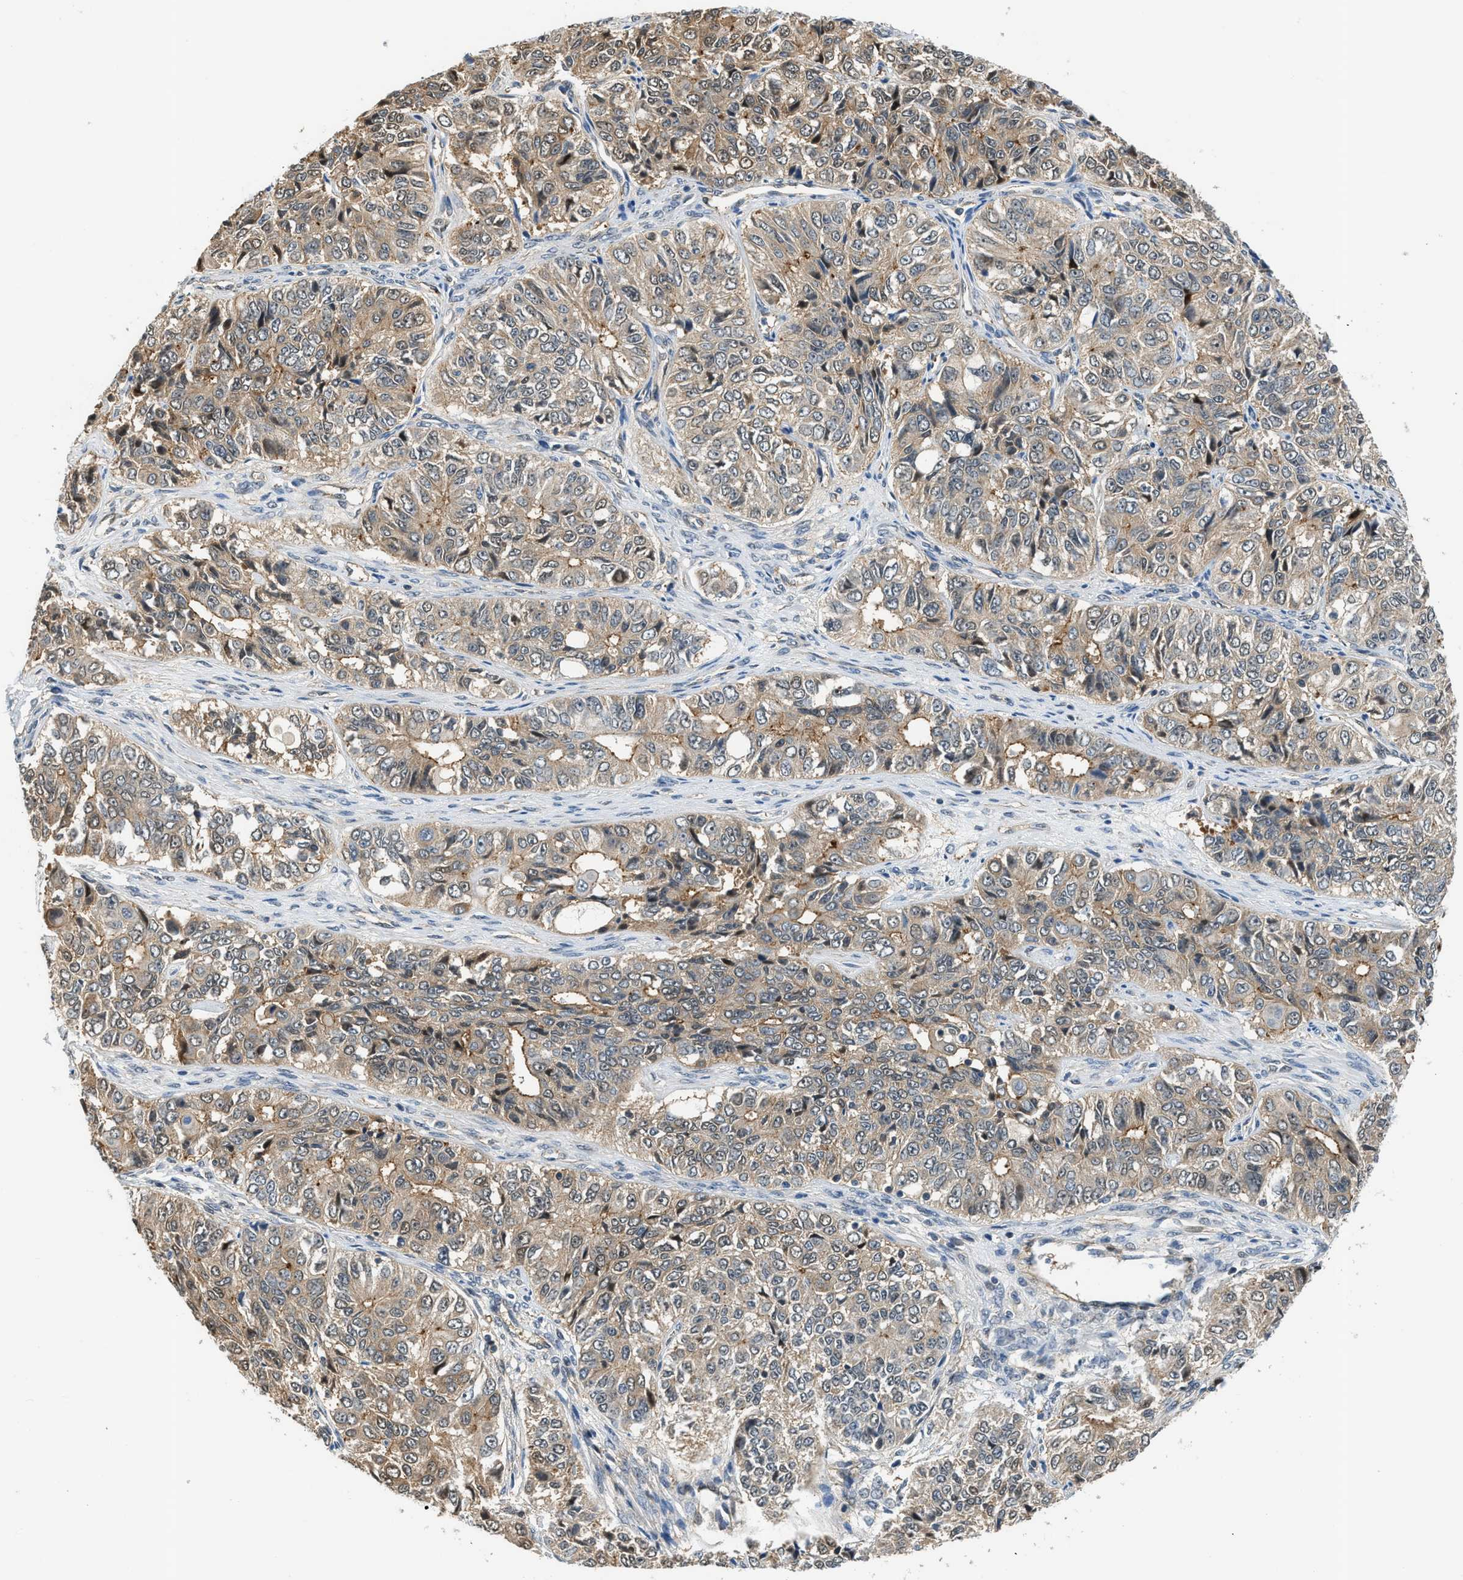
{"staining": {"intensity": "moderate", "quantity": ">75%", "location": "cytoplasmic/membranous"}, "tissue": "ovarian cancer", "cell_type": "Tumor cells", "image_type": "cancer", "snomed": [{"axis": "morphology", "description": "Carcinoma, endometroid"}, {"axis": "topography", "description": "Ovary"}], "caption": "Immunohistochemistry (IHC) (DAB) staining of human endometroid carcinoma (ovarian) exhibits moderate cytoplasmic/membranous protein staining in approximately >75% of tumor cells.", "gene": "CBLB", "patient": {"sex": "female", "age": 51}}